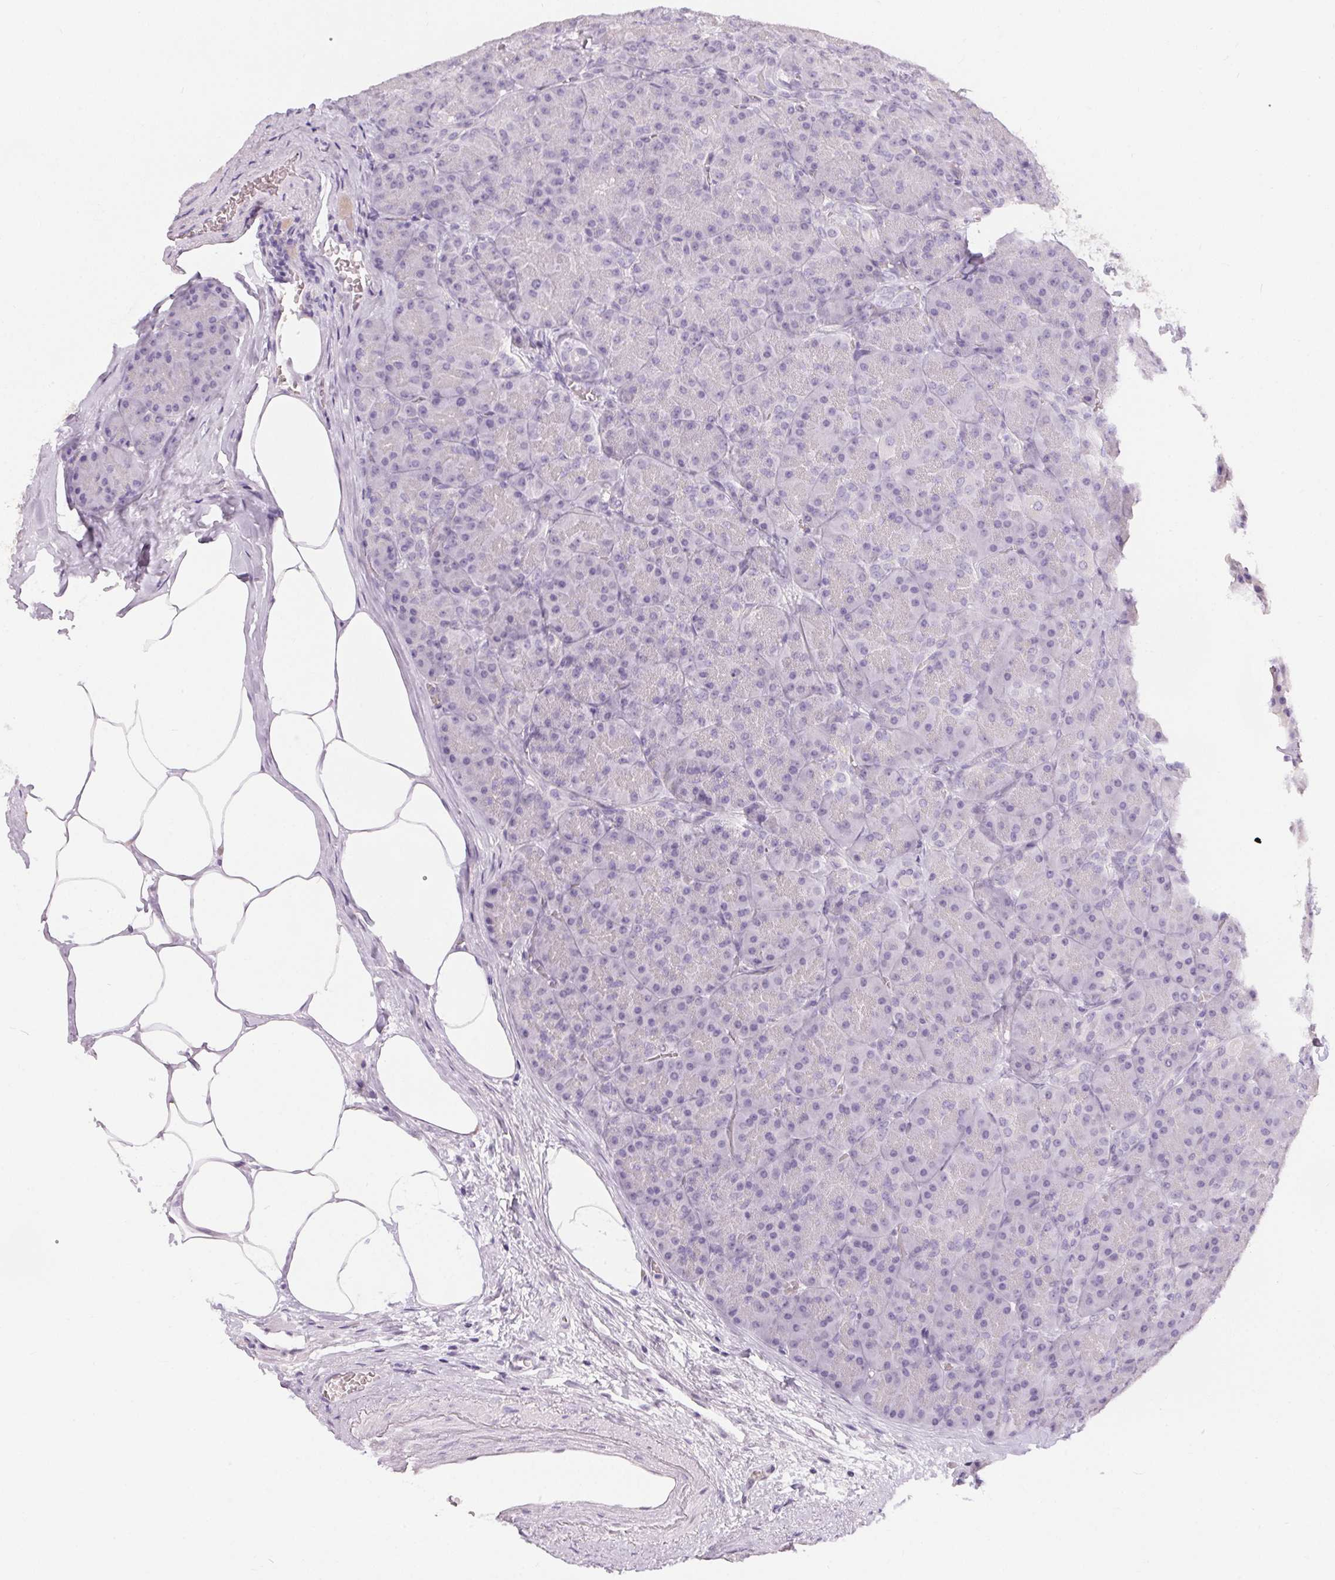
{"staining": {"intensity": "negative", "quantity": "none", "location": "none"}, "tissue": "pancreas", "cell_type": "Exocrine glandular cells", "image_type": "normal", "snomed": [{"axis": "morphology", "description": "Normal tissue, NOS"}, {"axis": "topography", "description": "Pancreas"}], "caption": "IHC of normal human pancreas shows no expression in exocrine glandular cells.", "gene": "GBP6", "patient": {"sex": "male", "age": 57}}